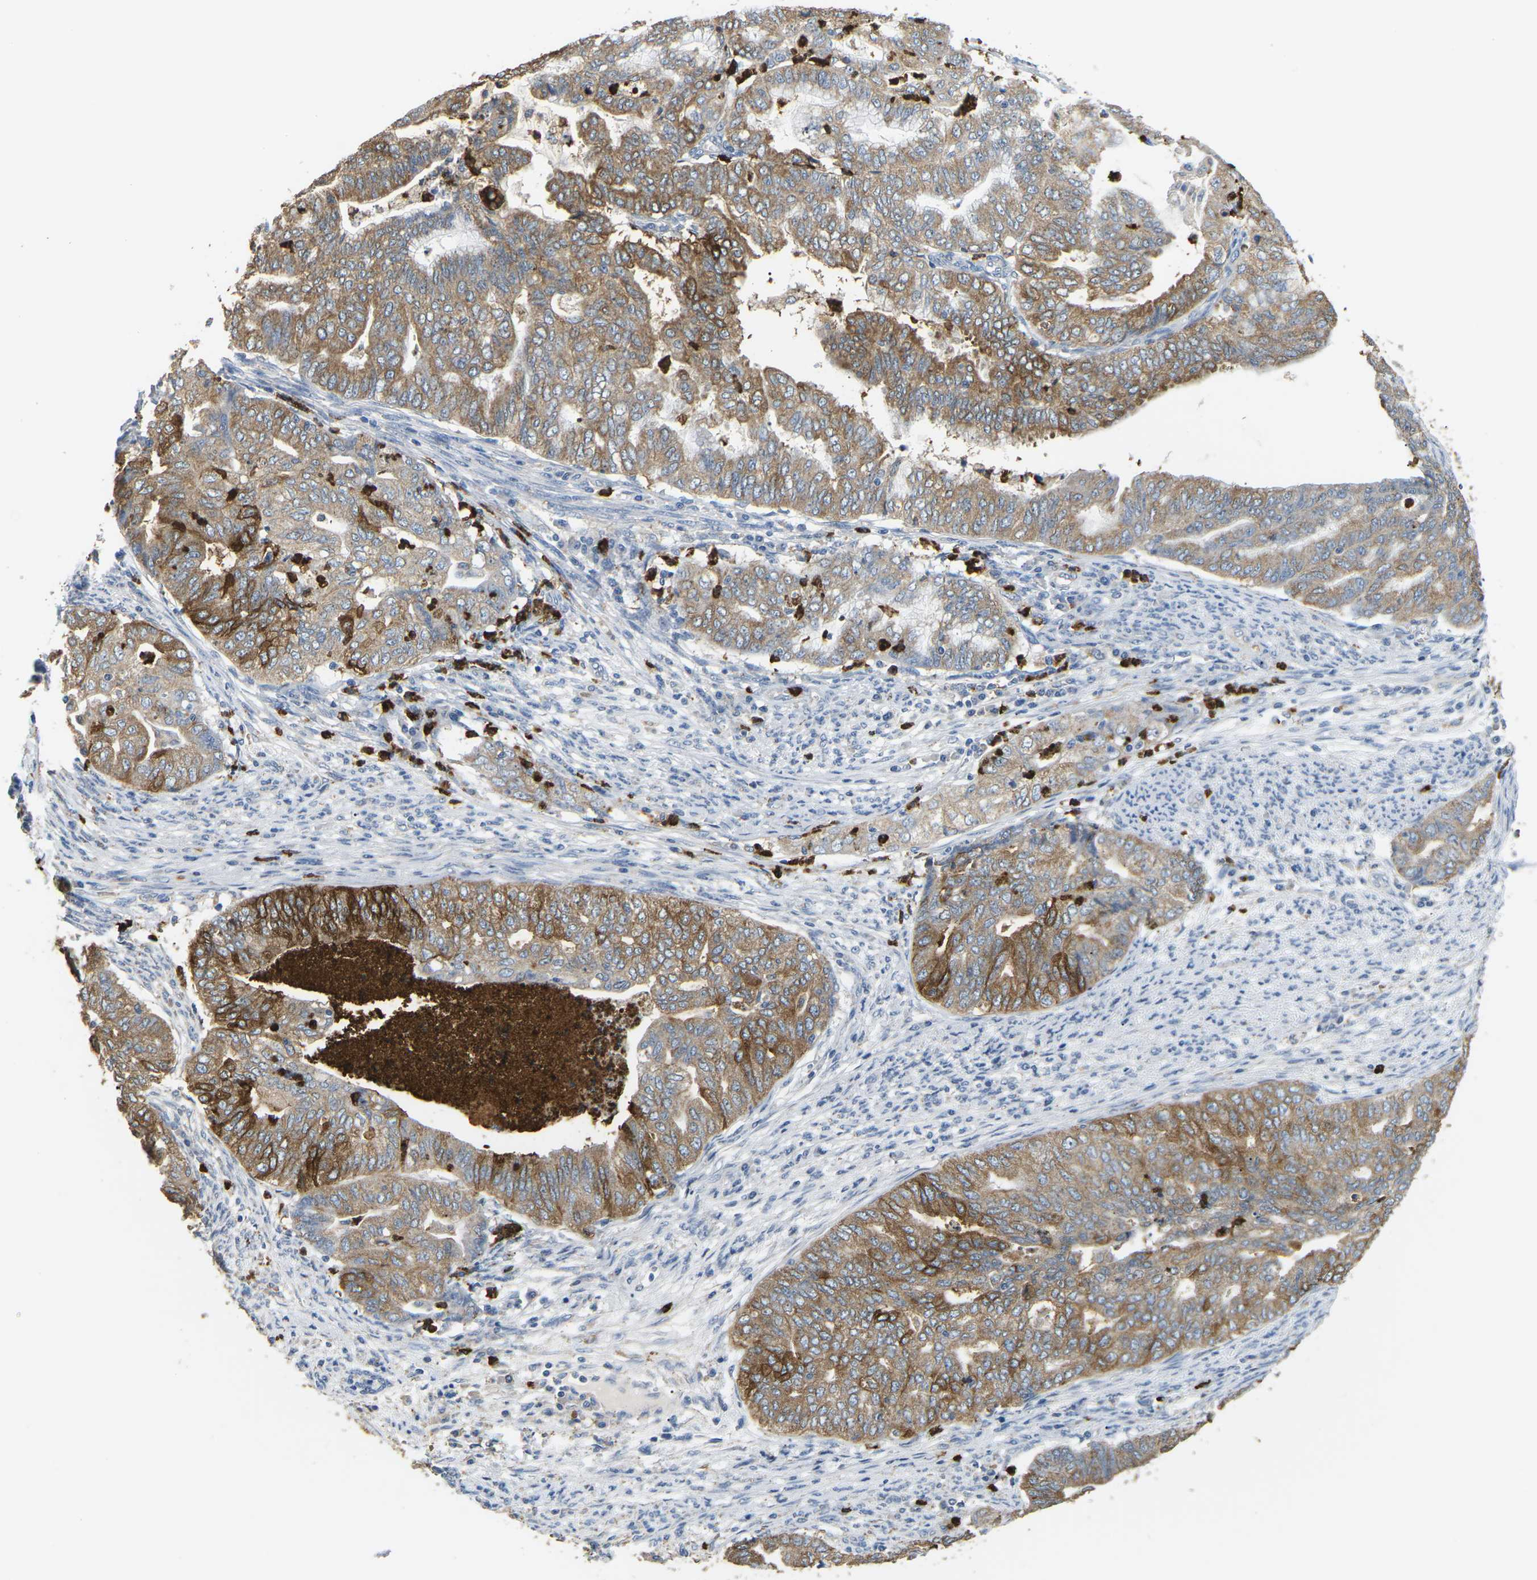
{"staining": {"intensity": "moderate", "quantity": ">75%", "location": "cytoplasmic/membranous"}, "tissue": "endometrial cancer", "cell_type": "Tumor cells", "image_type": "cancer", "snomed": [{"axis": "morphology", "description": "Adenocarcinoma, NOS"}, {"axis": "topography", "description": "Endometrium"}], "caption": "Moderate cytoplasmic/membranous positivity for a protein is appreciated in about >75% of tumor cells of adenocarcinoma (endometrial) using immunohistochemistry.", "gene": "ADM", "patient": {"sex": "female", "age": 79}}